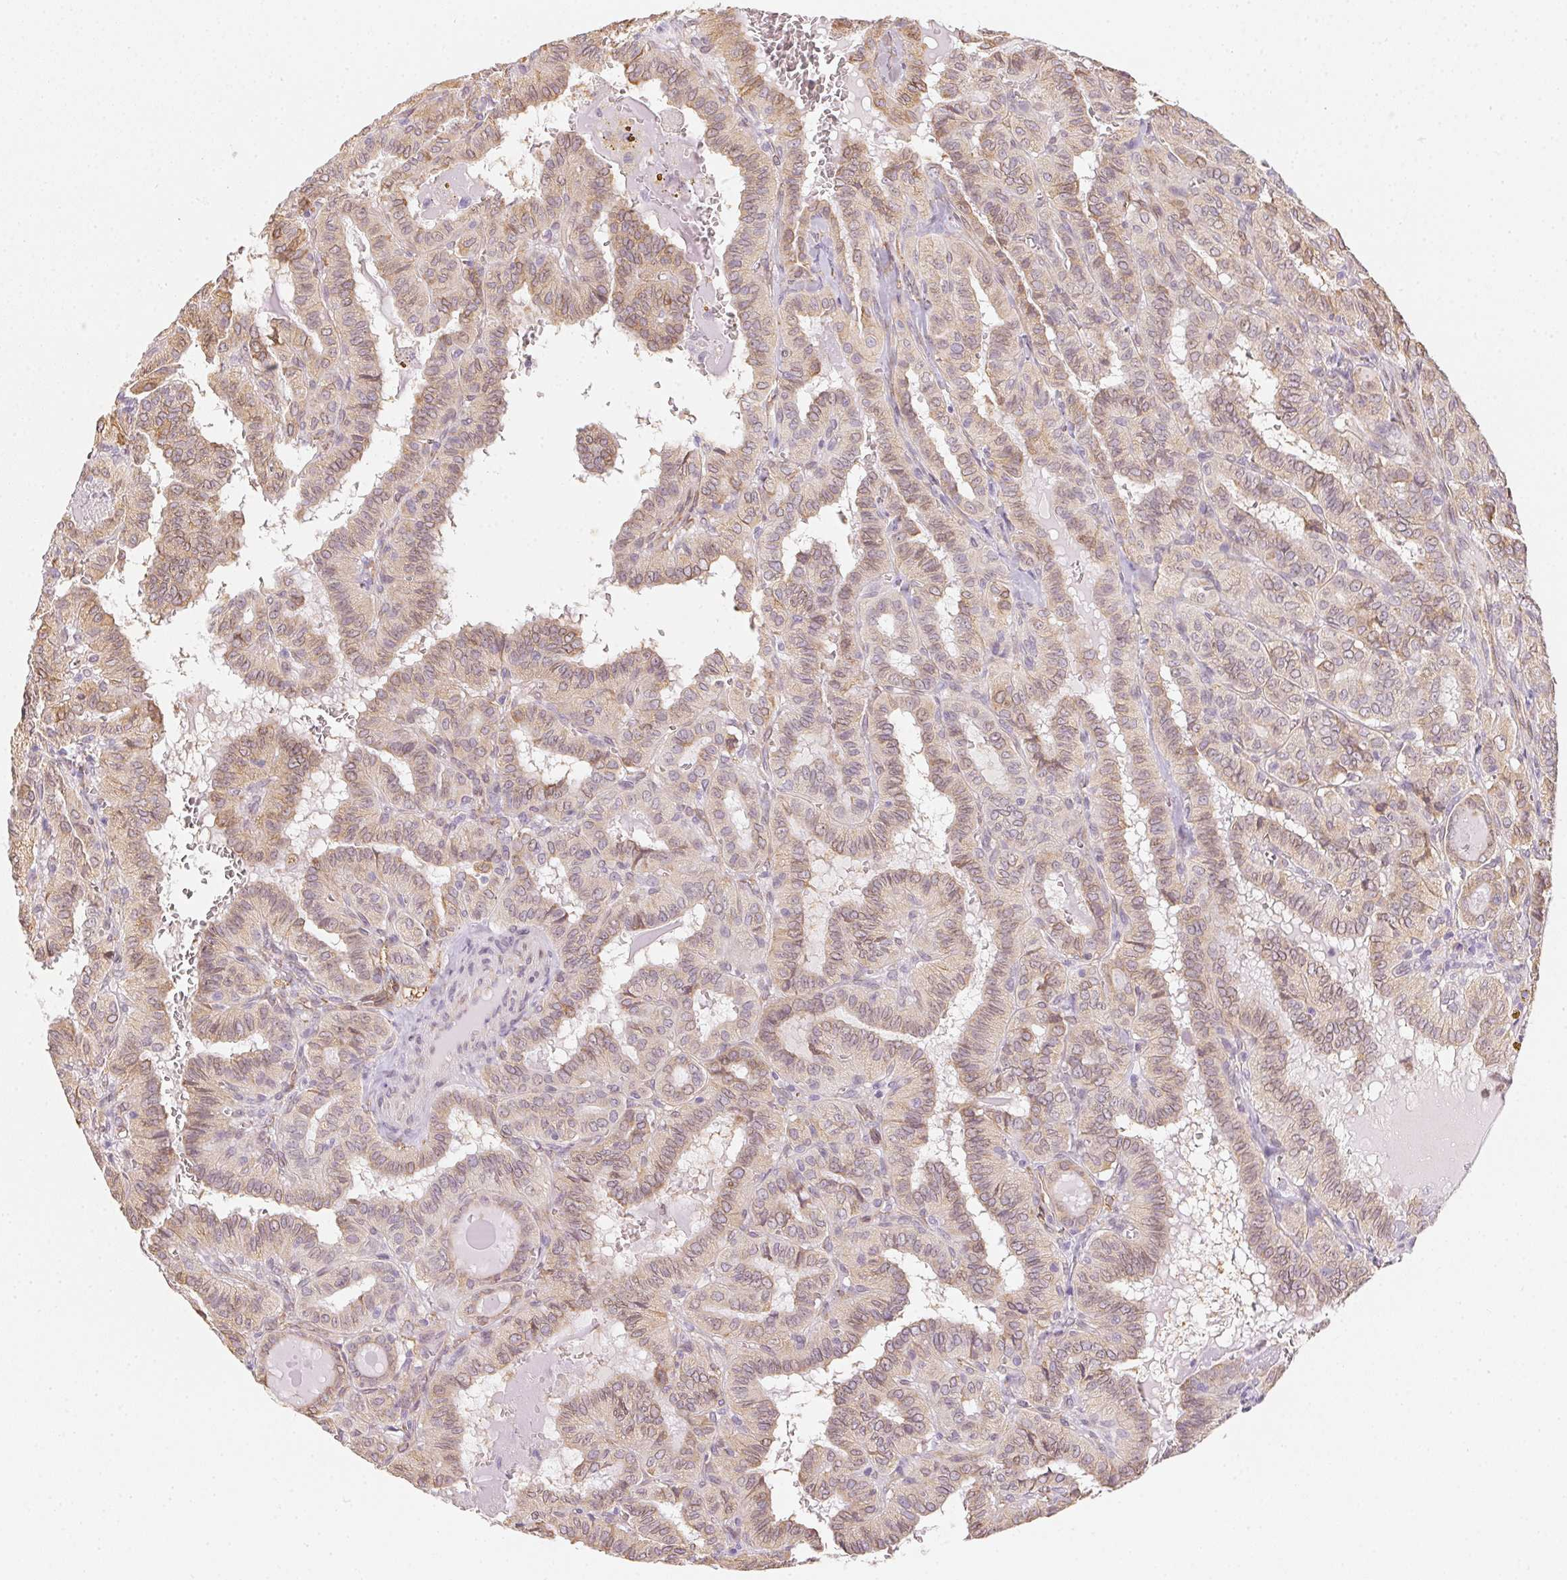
{"staining": {"intensity": "weak", "quantity": ">75%", "location": "cytoplasmic/membranous"}, "tissue": "thyroid cancer", "cell_type": "Tumor cells", "image_type": "cancer", "snomed": [{"axis": "morphology", "description": "Papillary adenocarcinoma, NOS"}, {"axis": "topography", "description": "Thyroid gland"}], "caption": "Tumor cells reveal low levels of weak cytoplasmic/membranous expression in about >75% of cells in thyroid cancer. (IHC, brightfield microscopy, high magnification).", "gene": "RSBN1", "patient": {"sex": "female", "age": 21}}